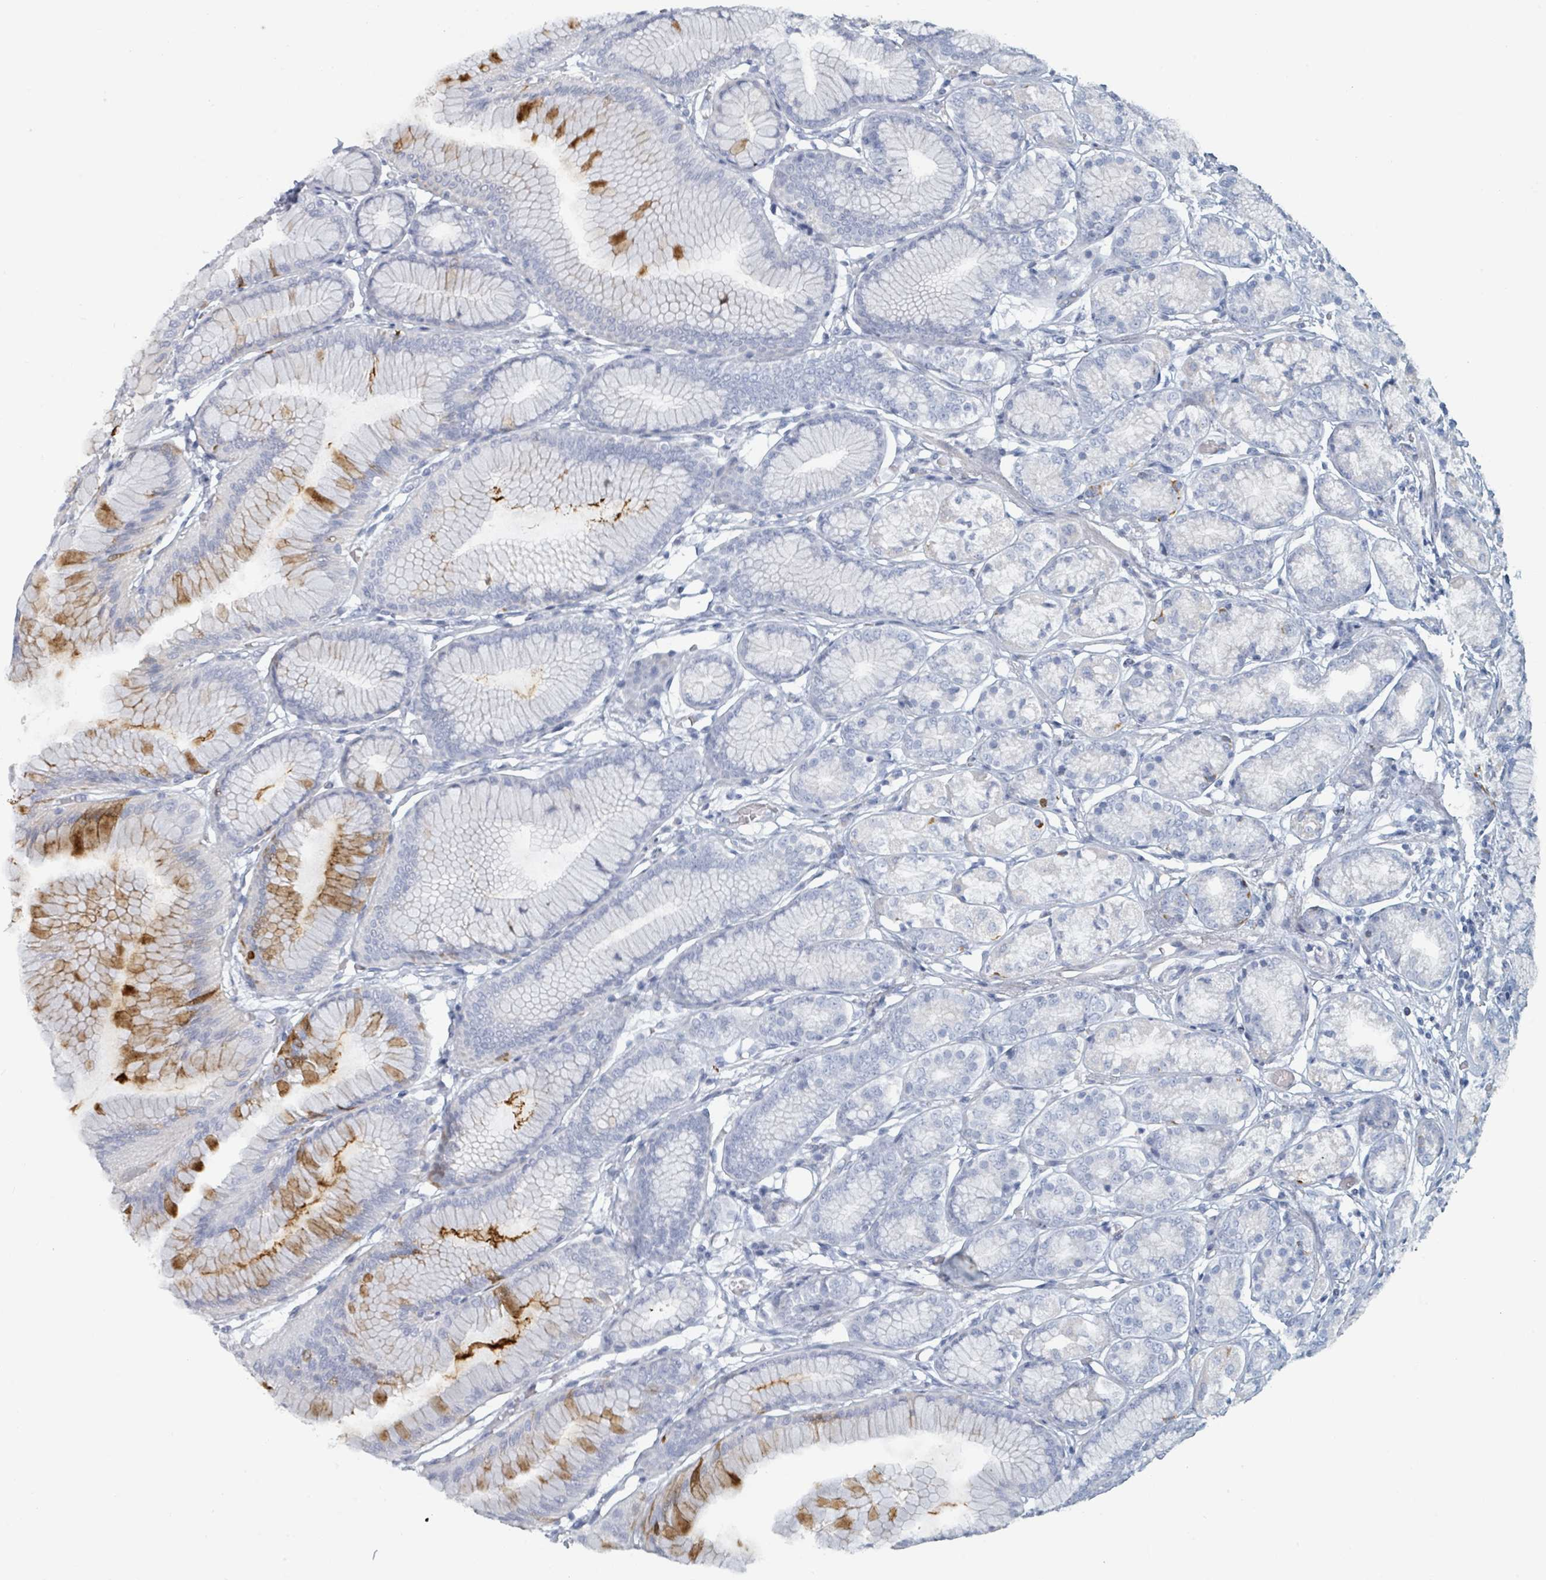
{"staining": {"intensity": "moderate", "quantity": "<25%", "location": "cytoplasmic/membranous"}, "tissue": "stomach", "cell_type": "Glandular cells", "image_type": "normal", "snomed": [{"axis": "morphology", "description": "Normal tissue, NOS"}, {"axis": "morphology", "description": "Adenocarcinoma, NOS"}, {"axis": "morphology", "description": "Adenocarcinoma, High grade"}, {"axis": "topography", "description": "Stomach, upper"}, {"axis": "topography", "description": "Stomach"}], "caption": "Immunohistochemistry (IHC) of unremarkable stomach reveals low levels of moderate cytoplasmic/membranous positivity in about <25% of glandular cells. (DAB (3,3'-diaminobenzidine) IHC, brown staining for protein, blue staining for nuclei).", "gene": "HEATR5A", "patient": {"sex": "female", "age": 65}}